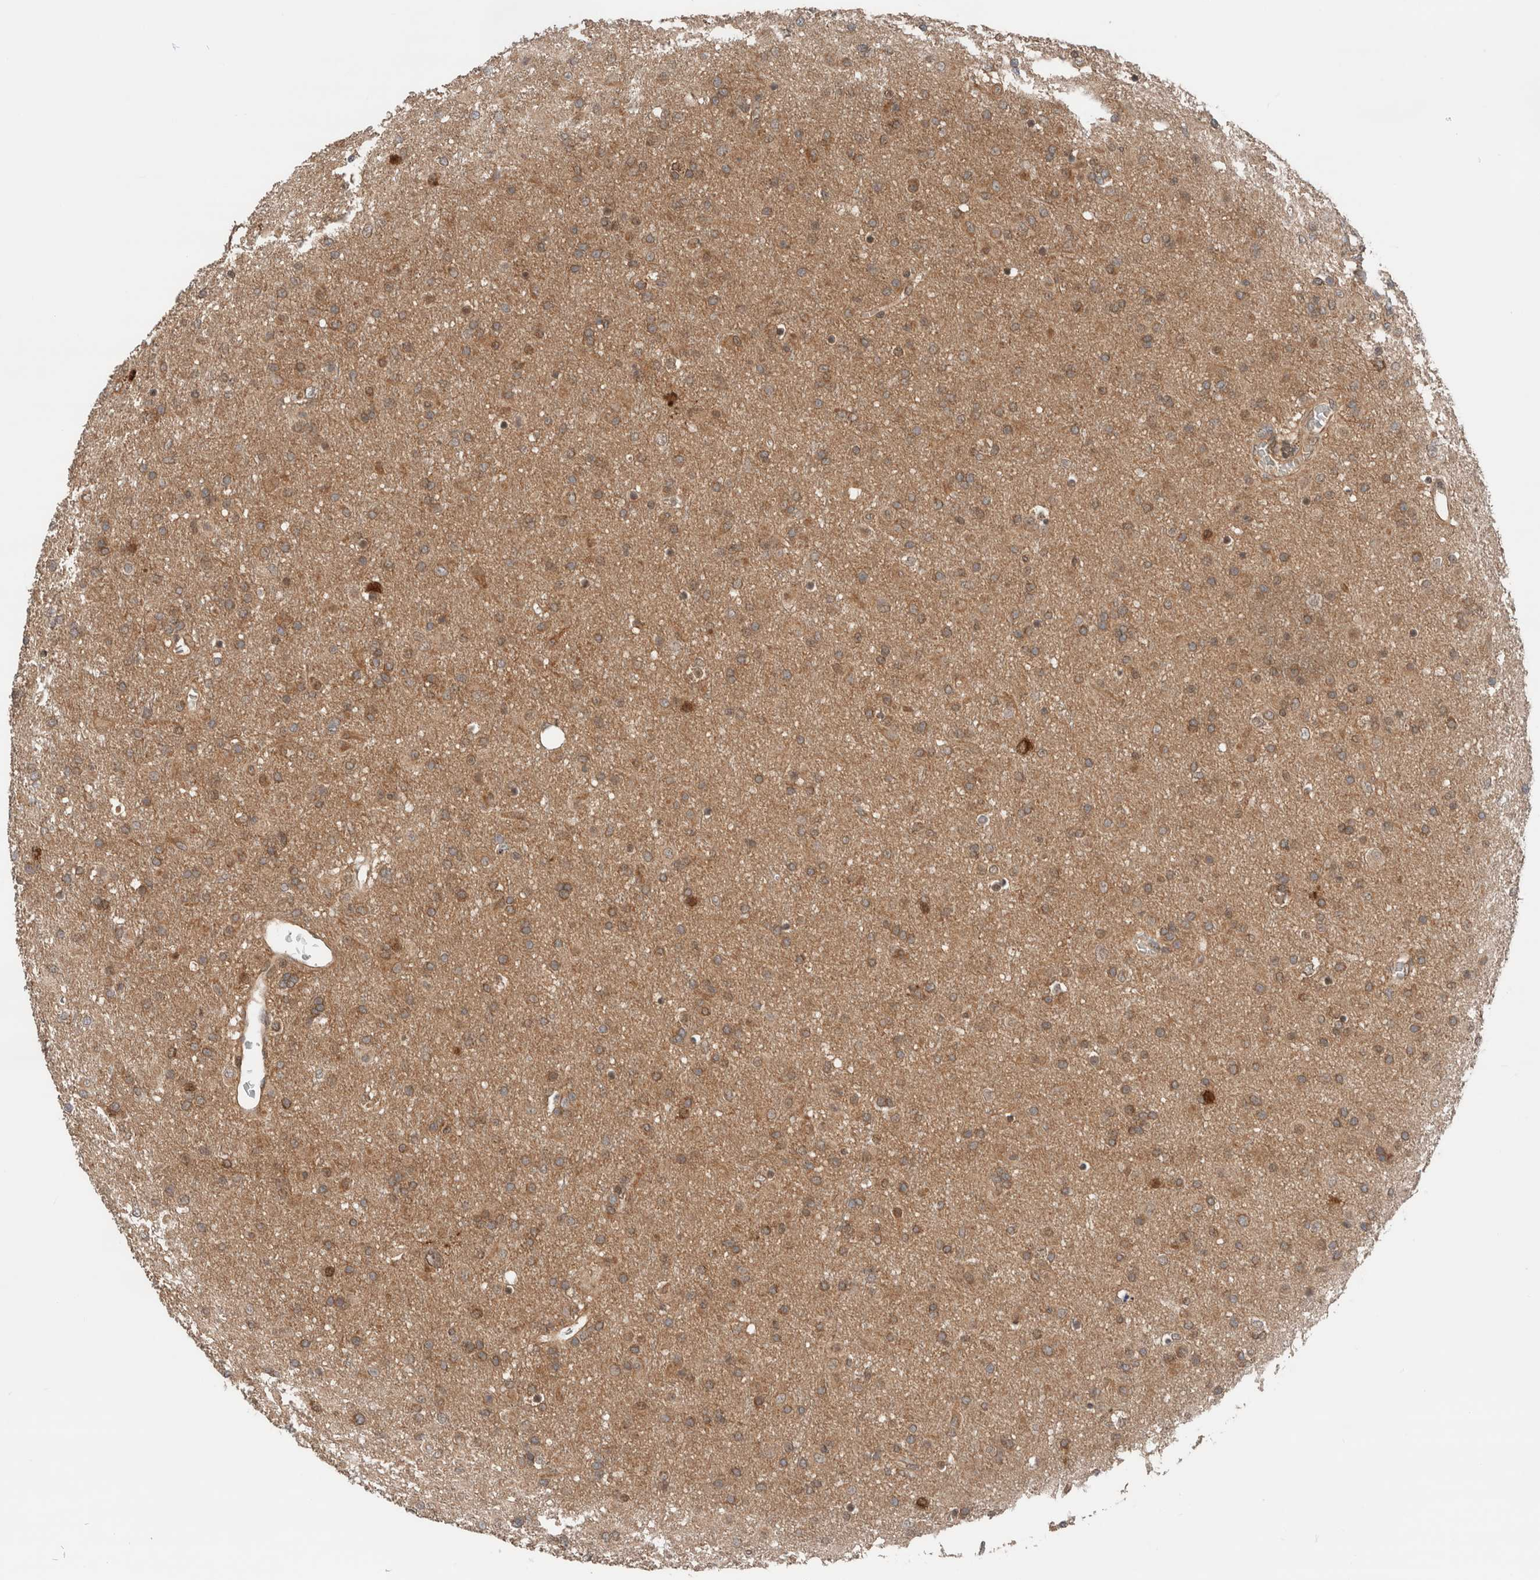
{"staining": {"intensity": "moderate", "quantity": ">75%", "location": "cytoplasmic/membranous,nuclear"}, "tissue": "glioma", "cell_type": "Tumor cells", "image_type": "cancer", "snomed": [{"axis": "morphology", "description": "Glioma, malignant, Low grade"}, {"axis": "topography", "description": "Brain"}], "caption": "This is a micrograph of immunohistochemistry (IHC) staining of malignant glioma (low-grade), which shows moderate positivity in the cytoplasmic/membranous and nuclear of tumor cells.", "gene": "XPNPEP1", "patient": {"sex": "male", "age": 65}}